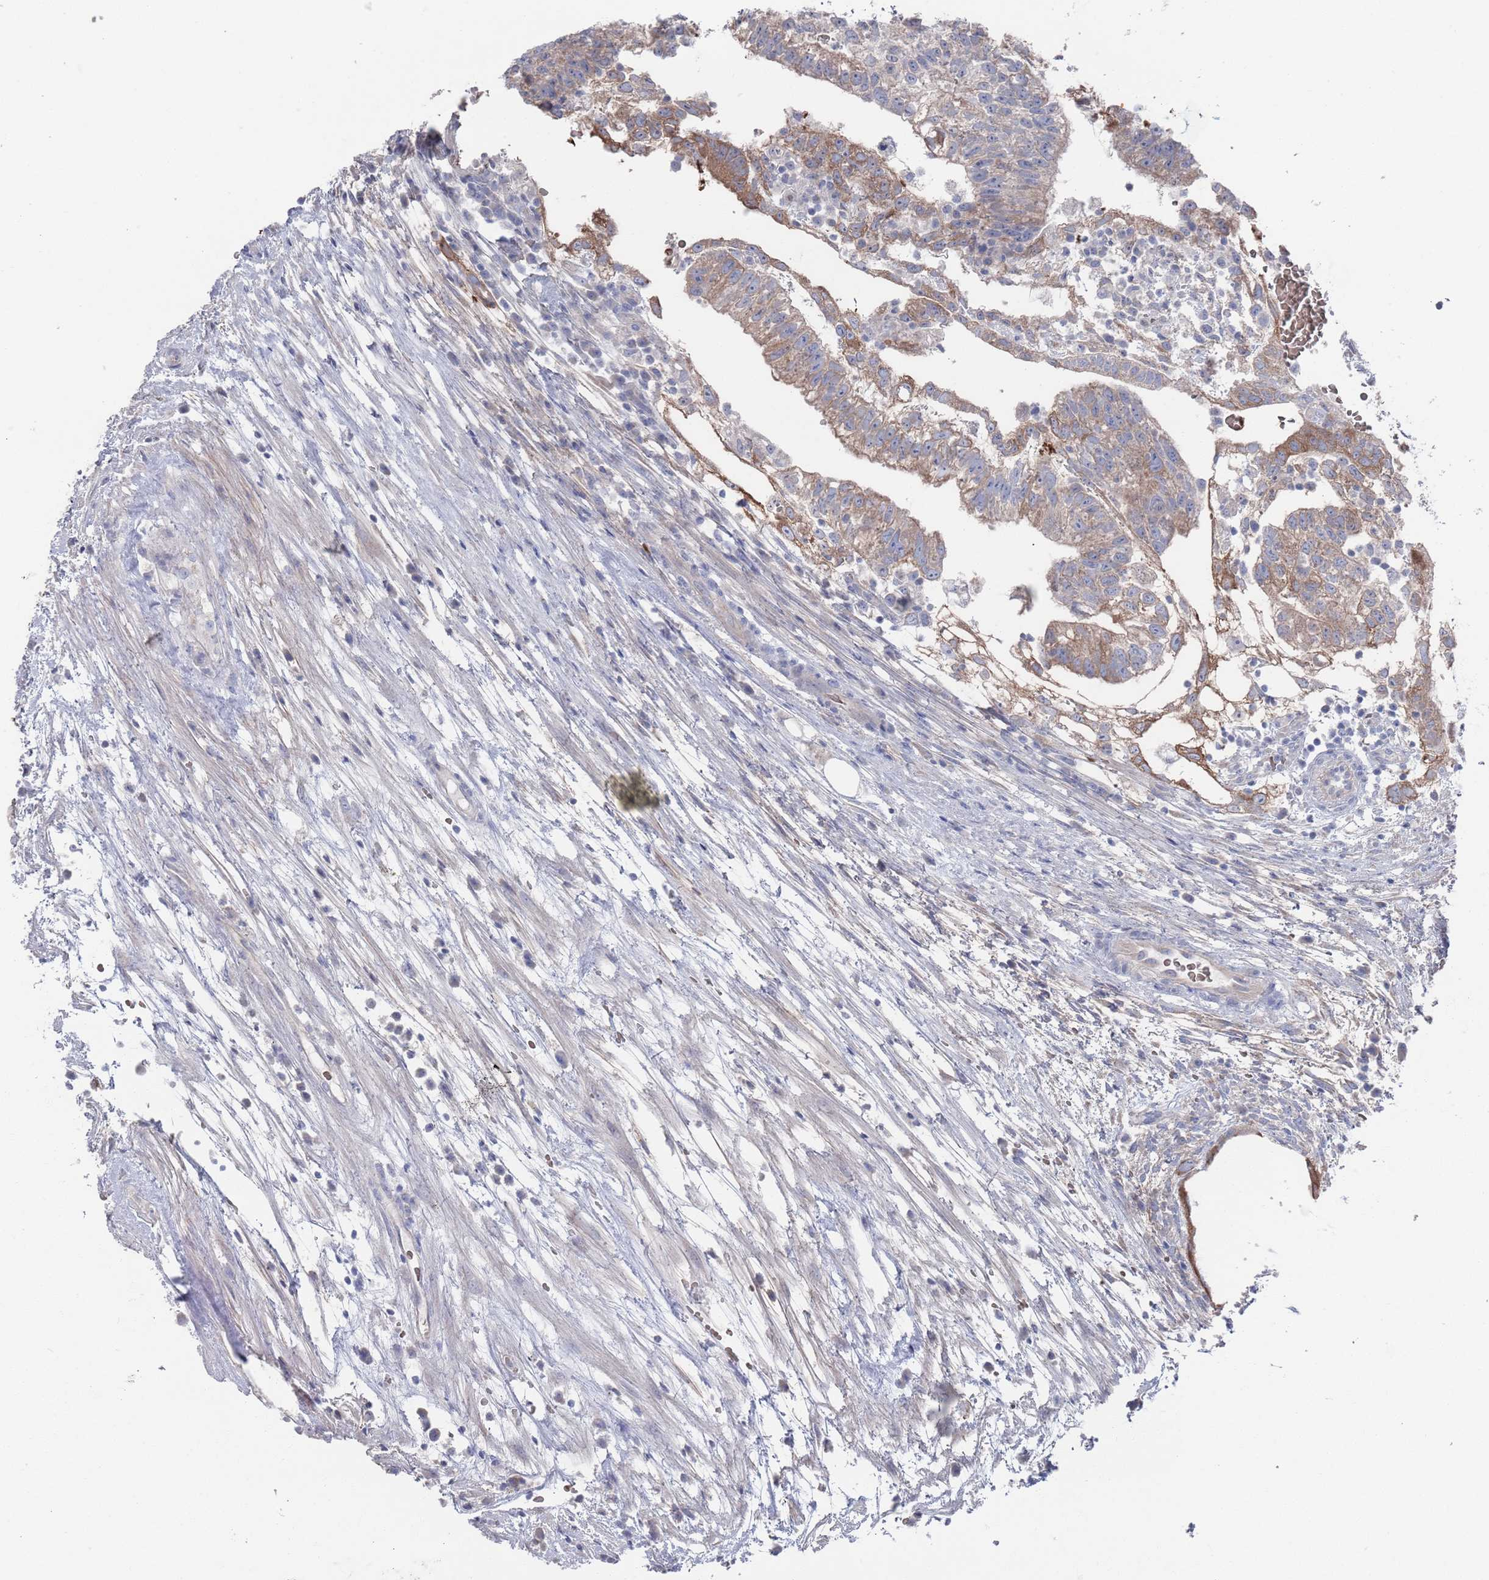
{"staining": {"intensity": "moderate", "quantity": "<25%", "location": "cytoplasmic/membranous"}, "tissue": "testis cancer", "cell_type": "Tumor cells", "image_type": "cancer", "snomed": [{"axis": "morphology", "description": "Normal tissue, NOS"}, {"axis": "morphology", "description": "Carcinoma, Embryonal, NOS"}, {"axis": "topography", "description": "Testis"}], "caption": "Moderate cytoplasmic/membranous positivity is seen in about <25% of tumor cells in testis cancer. The protein of interest is stained brown, and the nuclei are stained in blue (DAB IHC with brightfield microscopy, high magnification).", "gene": "TMCO3", "patient": {"sex": "male", "age": 32}}